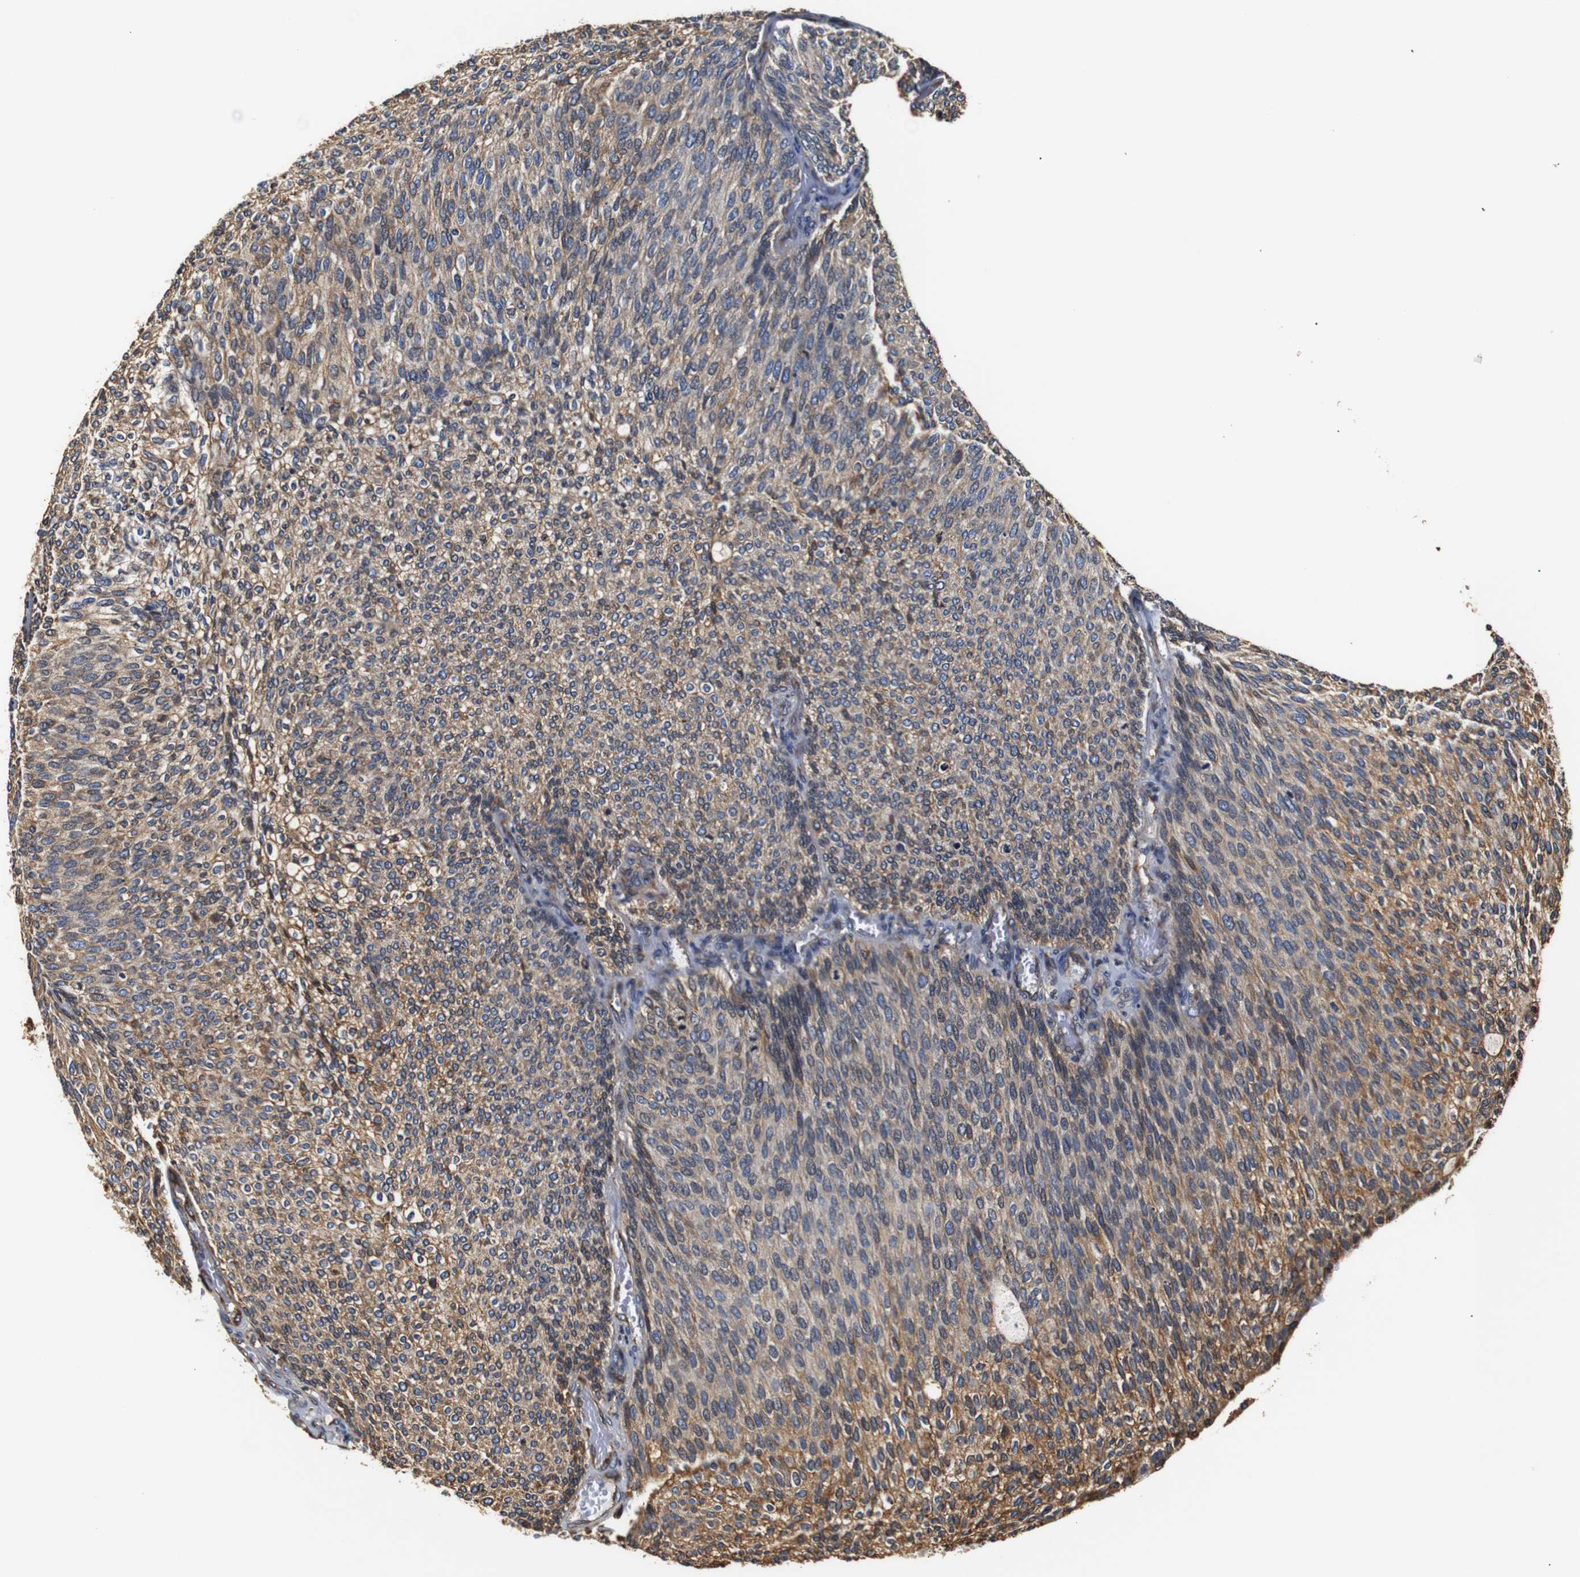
{"staining": {"intensity": "weak", "quantity": ">75%", "location": "cytoplasmic/membranous"}, "tissue": "urothelial cancer", "cell_type": "Tumor cells", "image_type": "cancer", "snomed": [{"axis": "morphology", "description": "Urothelial carcinoma, Low grade"}, {"axis": "topography", "description": "Urinary bladder"}], "caption": "IHC image of neoplastic tissue: human urothelial cancer stained using immunohistochemistry displays low levels of weak protein expression localized specifically in the cytoplasmic/membranous of tumor cells, appearing as a cytoplasmic/membranous brown color.", "gene": "HHIP", "patient": {"sex": "female", "age": 79}}